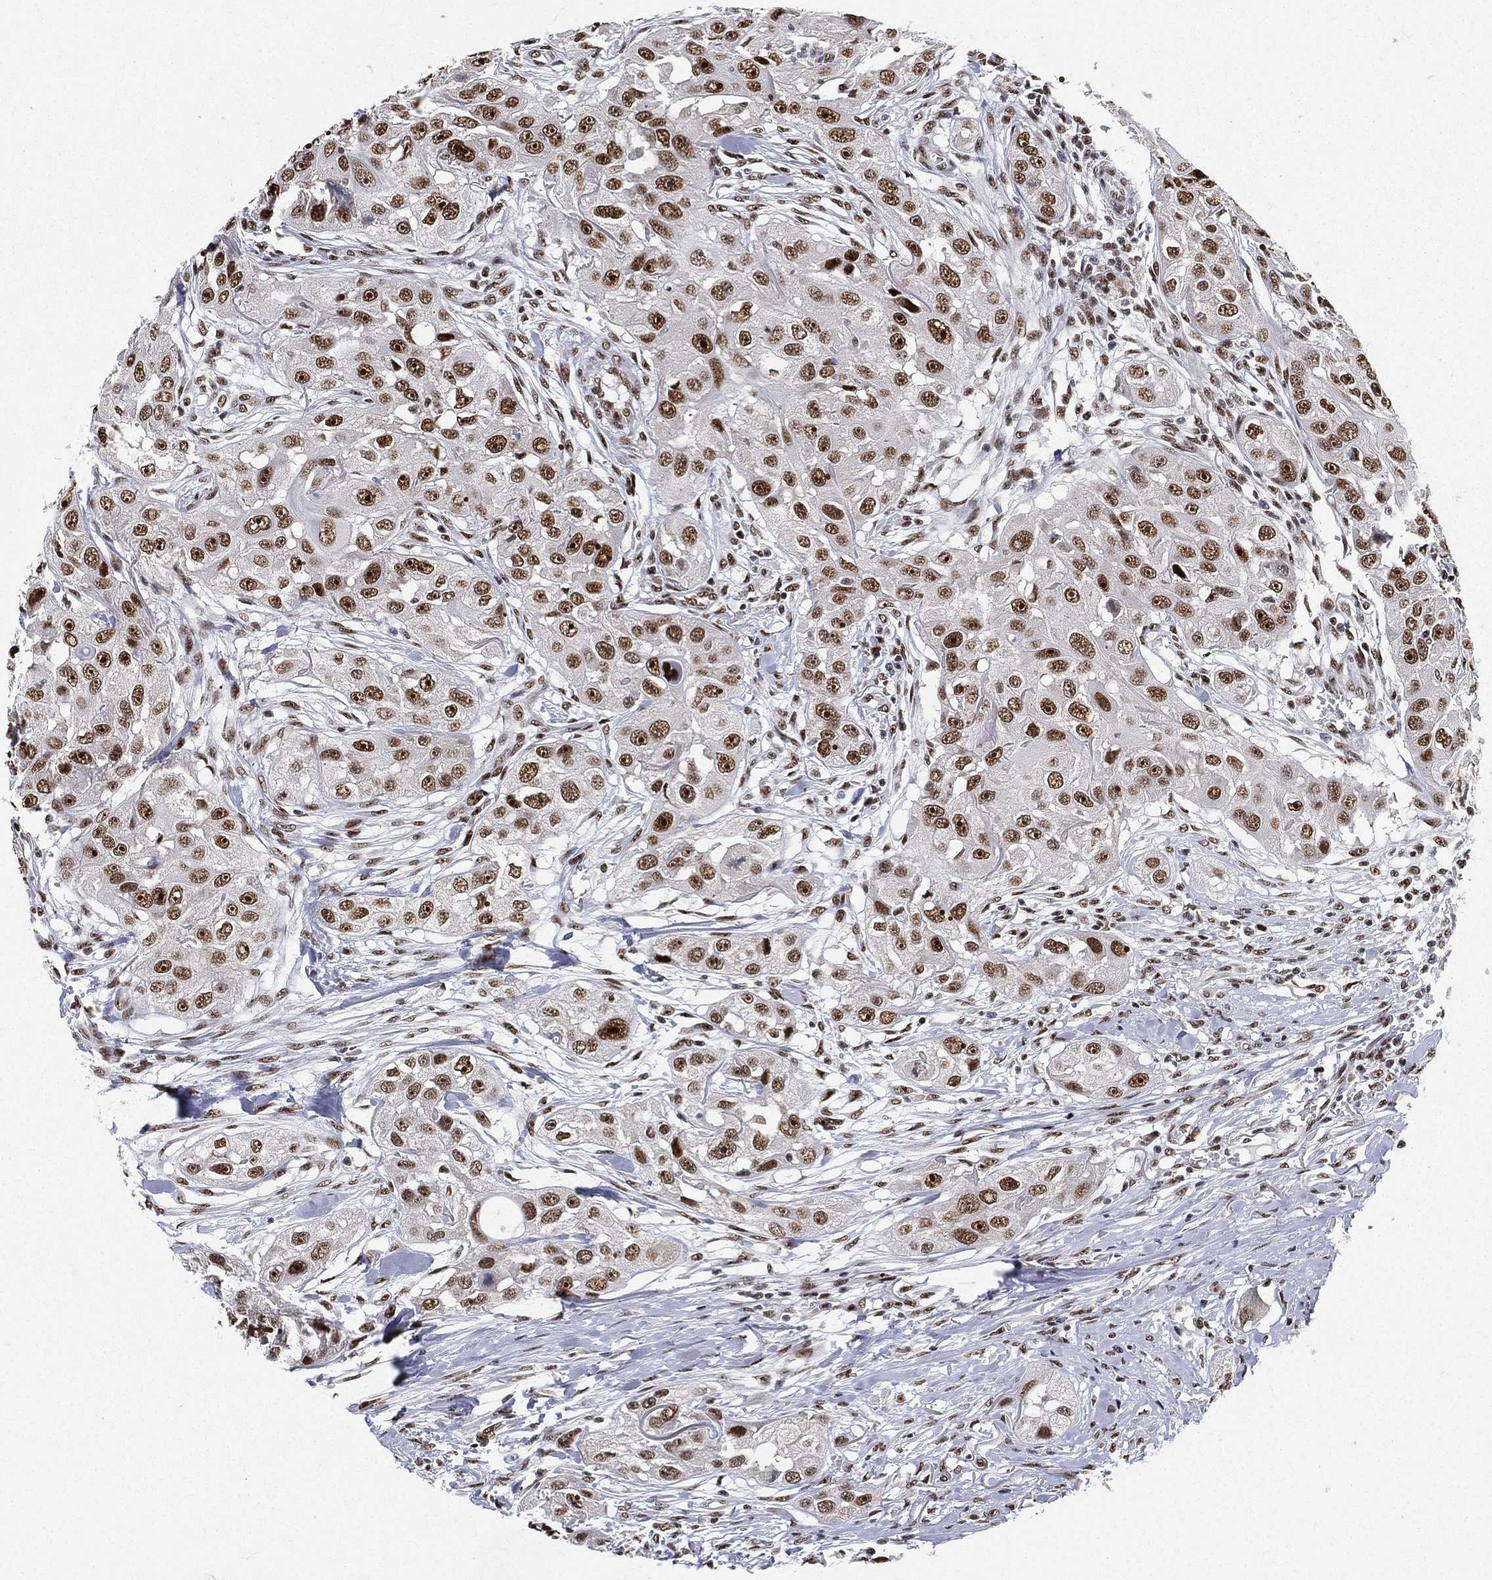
{"staining": {"intensity": "strong", "quantity": ">75%", "location": "nuclear"}, "tissue": "head and neck cancer", "cell_type": "Tumor cells", "image_type": "cancer", "snomed": [{"axis": "morphology", "description": "Squamous cell carcinoma, NOS"}, {"axis": "topography", "description": "Head-Neck"}], "caption": "Strong nuclear protein positivity is identified in approximately >75% of tumor cells in squamous cell carcinoma (head and neck). The staining is performed using DAB brown chromogen to label protein expression. The nuclei are counter-stained blue using hematoxylin.", "gene": "DDX27", "patient": {"sex": "male", "age": 51}}